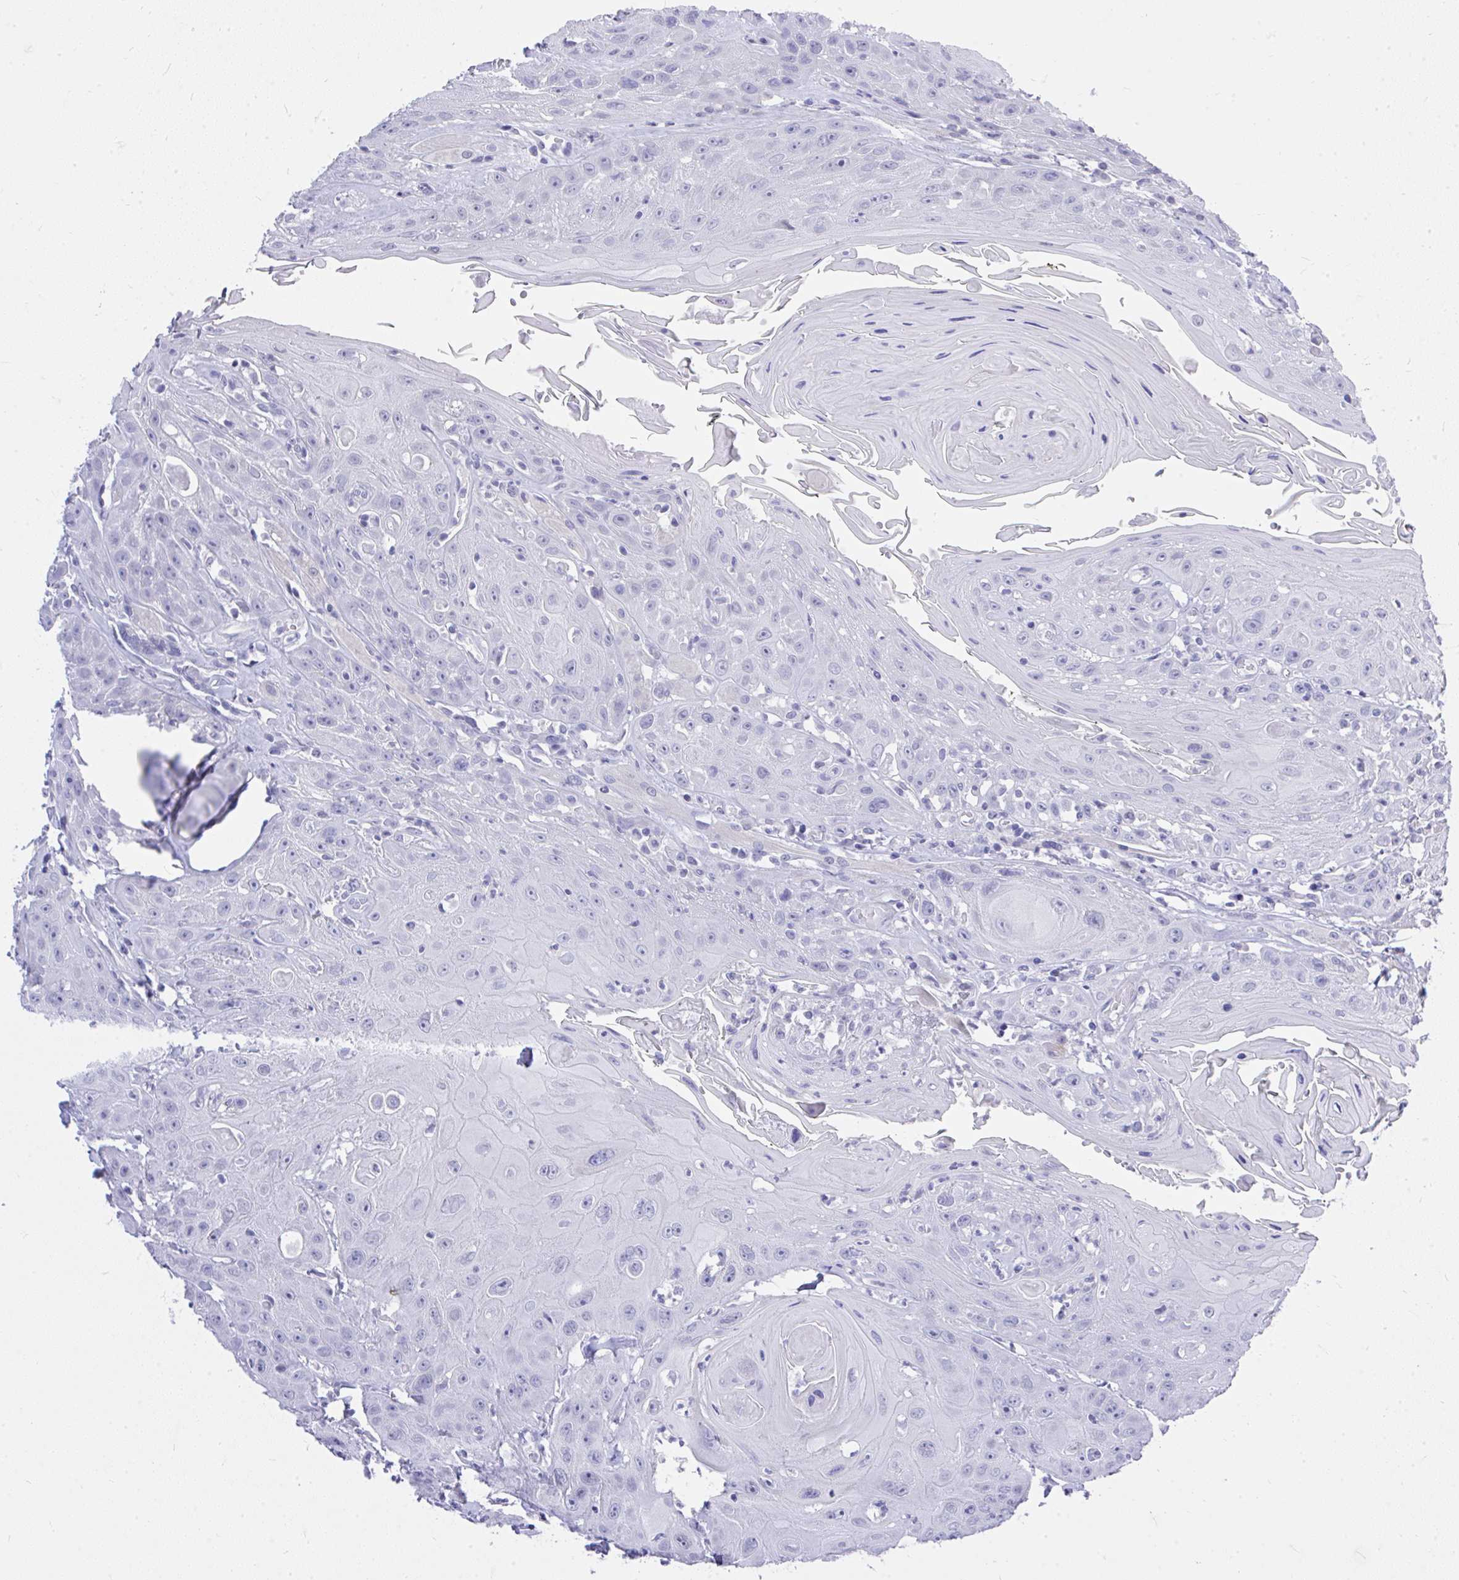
{"staining": {"intensity": "negative", "quantity": "none", "location": "none"}, "tissue": "head and neck cancer", "cell_type": "Tumor cells", "image_type": "cancer", "snomed": [{"axis": "morphology", "description": "Squamous cell carcinoma, NOS"}, {"axis": "topography", "description": "Head-Neck"}], "caption": "DAB (3,3'-diaminobenzidine) immunohistochemical staining of head and neck cancer demonstrates no significant positivity in tumor cells. (DAB (3,3'-diaminobenzidine) immunohistochemistry (IHC) with hematoxylin counter stain).", "gene": "MS4A12", "patient": {"sex": "female", "age": 59}}